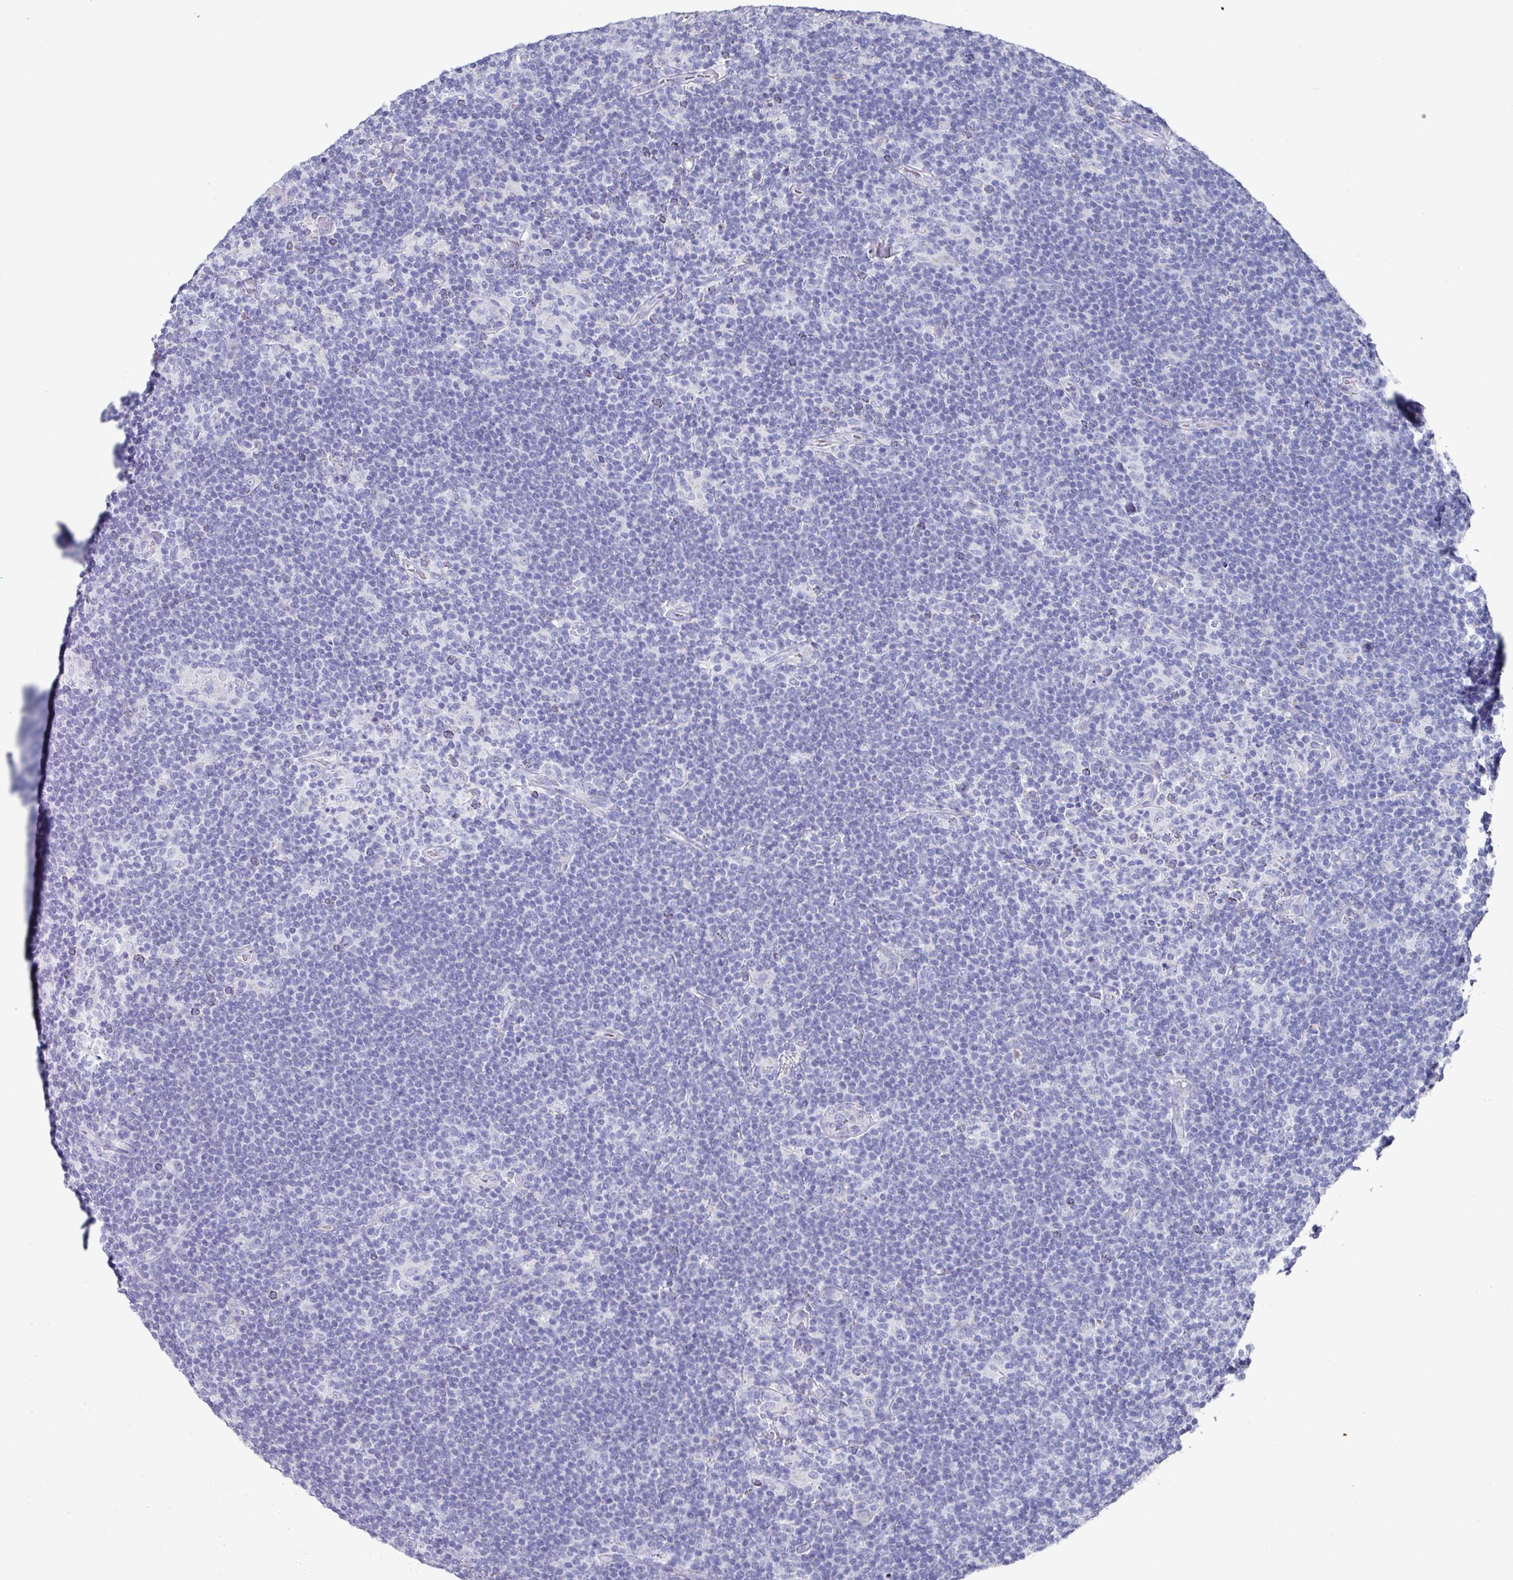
{"staining": {"intensity": "negative", "quantity": "none", "location": "none"}, "tissue": "lymphoma", "cell_type": "Tumor cells", "image_type": "cancer", "snomed": [{"axis": "morphology", "description": "Hodgkin's disease, NOS"}, {"axis": "topography", "description": "Lymph node"}], "caption": "Tumor cells show no significant protein expression in lymphoma. (Stains: DAB IHC with hematoxylin counter stain, Microscopy: brightfield microscopy at high magnification).", "gene": "SETBP1", "patient": {"sex": "female", "age": 57}}